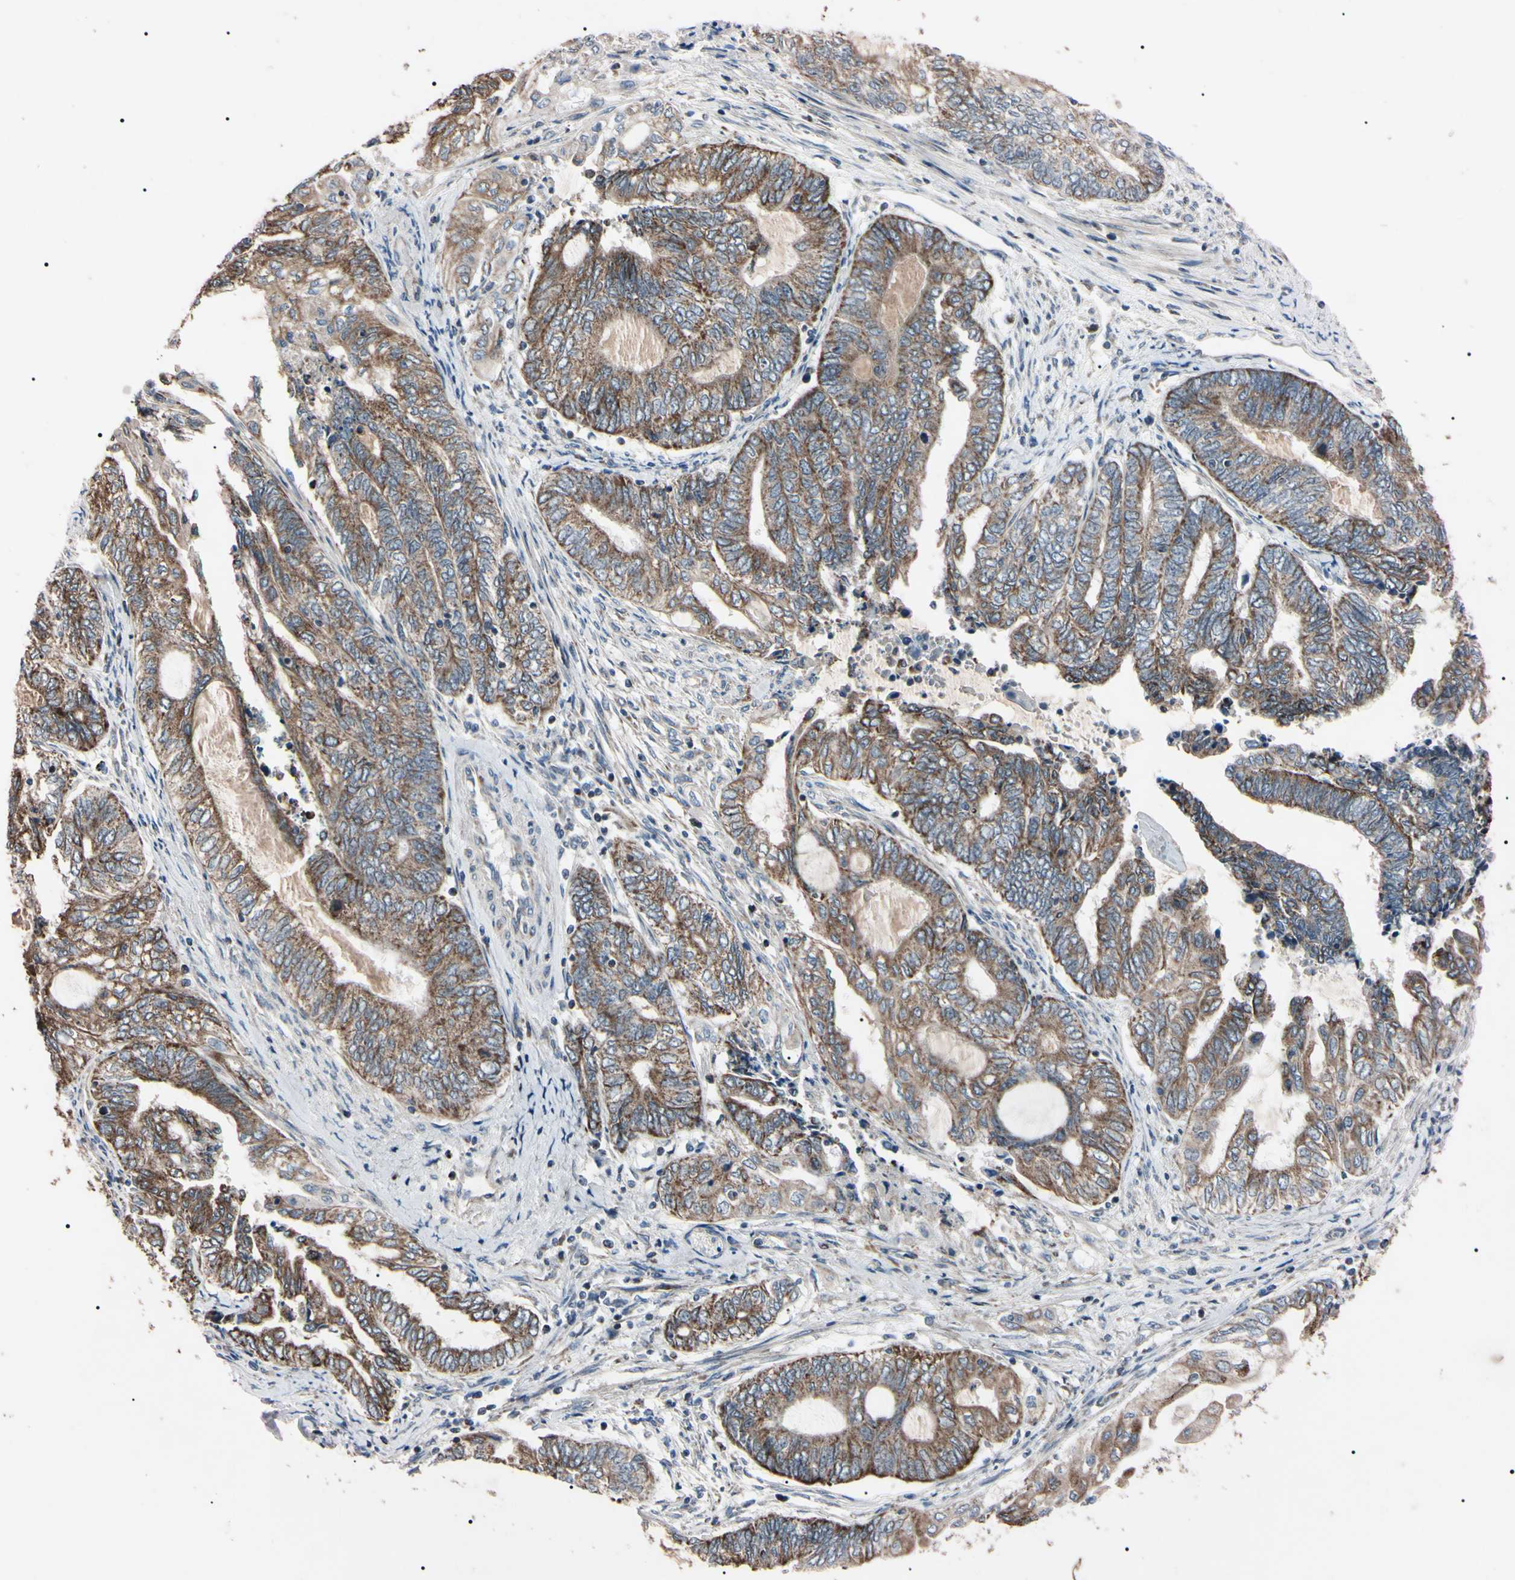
{"staining": {"intensity": "weak", "quantity": ">75%", "location": "cytoplasmic/membranous"}, "tissue": "endometrial cancer", "cell_type": "Tumor cells", "image_type": "cancer", "snomed": [{"axis": "morphology", "description": "Adenocarcinoma, NOS"}, {"axis": "topography", "description": "Uterus"}, {"axis": "topography", "description": "Endometrium"}], "caption": "A micrograph of human endometrial adenocarcinoma stained for a protein reveals weak cytoplasmic/membranous brown staining in tumor cells.", "gene": "TNFRSF1A", "patient": {"sex": "female", "age": 70}}